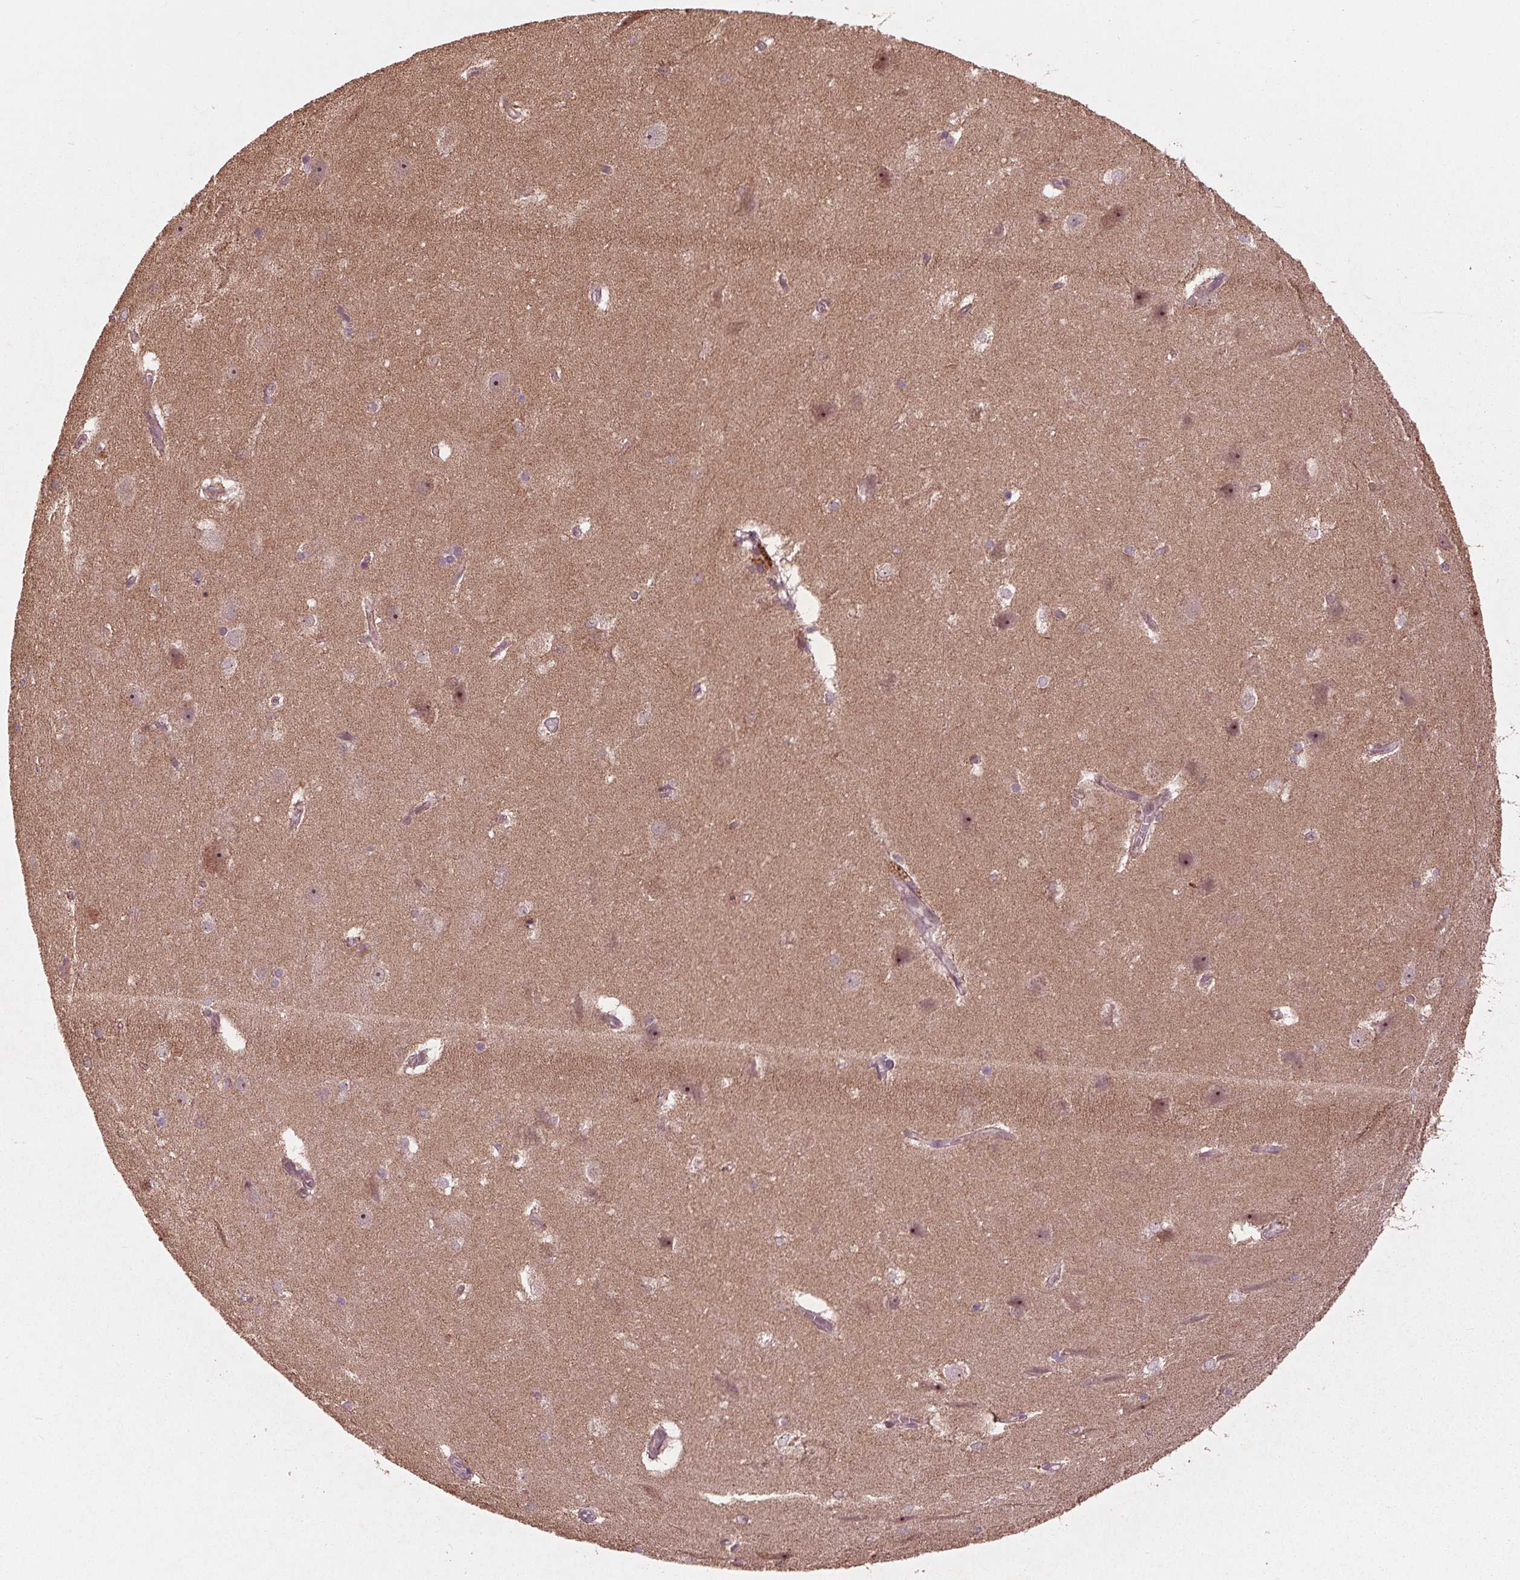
{"staining": {"intensity": "negative", "quantity": "none", "location": "none"}, "tissue": "hippocampus", "cell_type": "Glial cells", "image_type": "normal", "snomed": [{"axis": "morphology", "description": "Normal tissue, NOS"}, {"axis": "topography", "description": "Cerebral cortex"}, {"axis": "topography", "description": "Hippocampus"}], "caption": "This image is of unremarkable hippocampus stained with immunohistochemistry (IHC) to label a protein in brown with the nuclei are counter-stained blue. There is no staining in glial cells.", "gene": "CDKL4", "patient": {"sex": "female", "age": 19}}